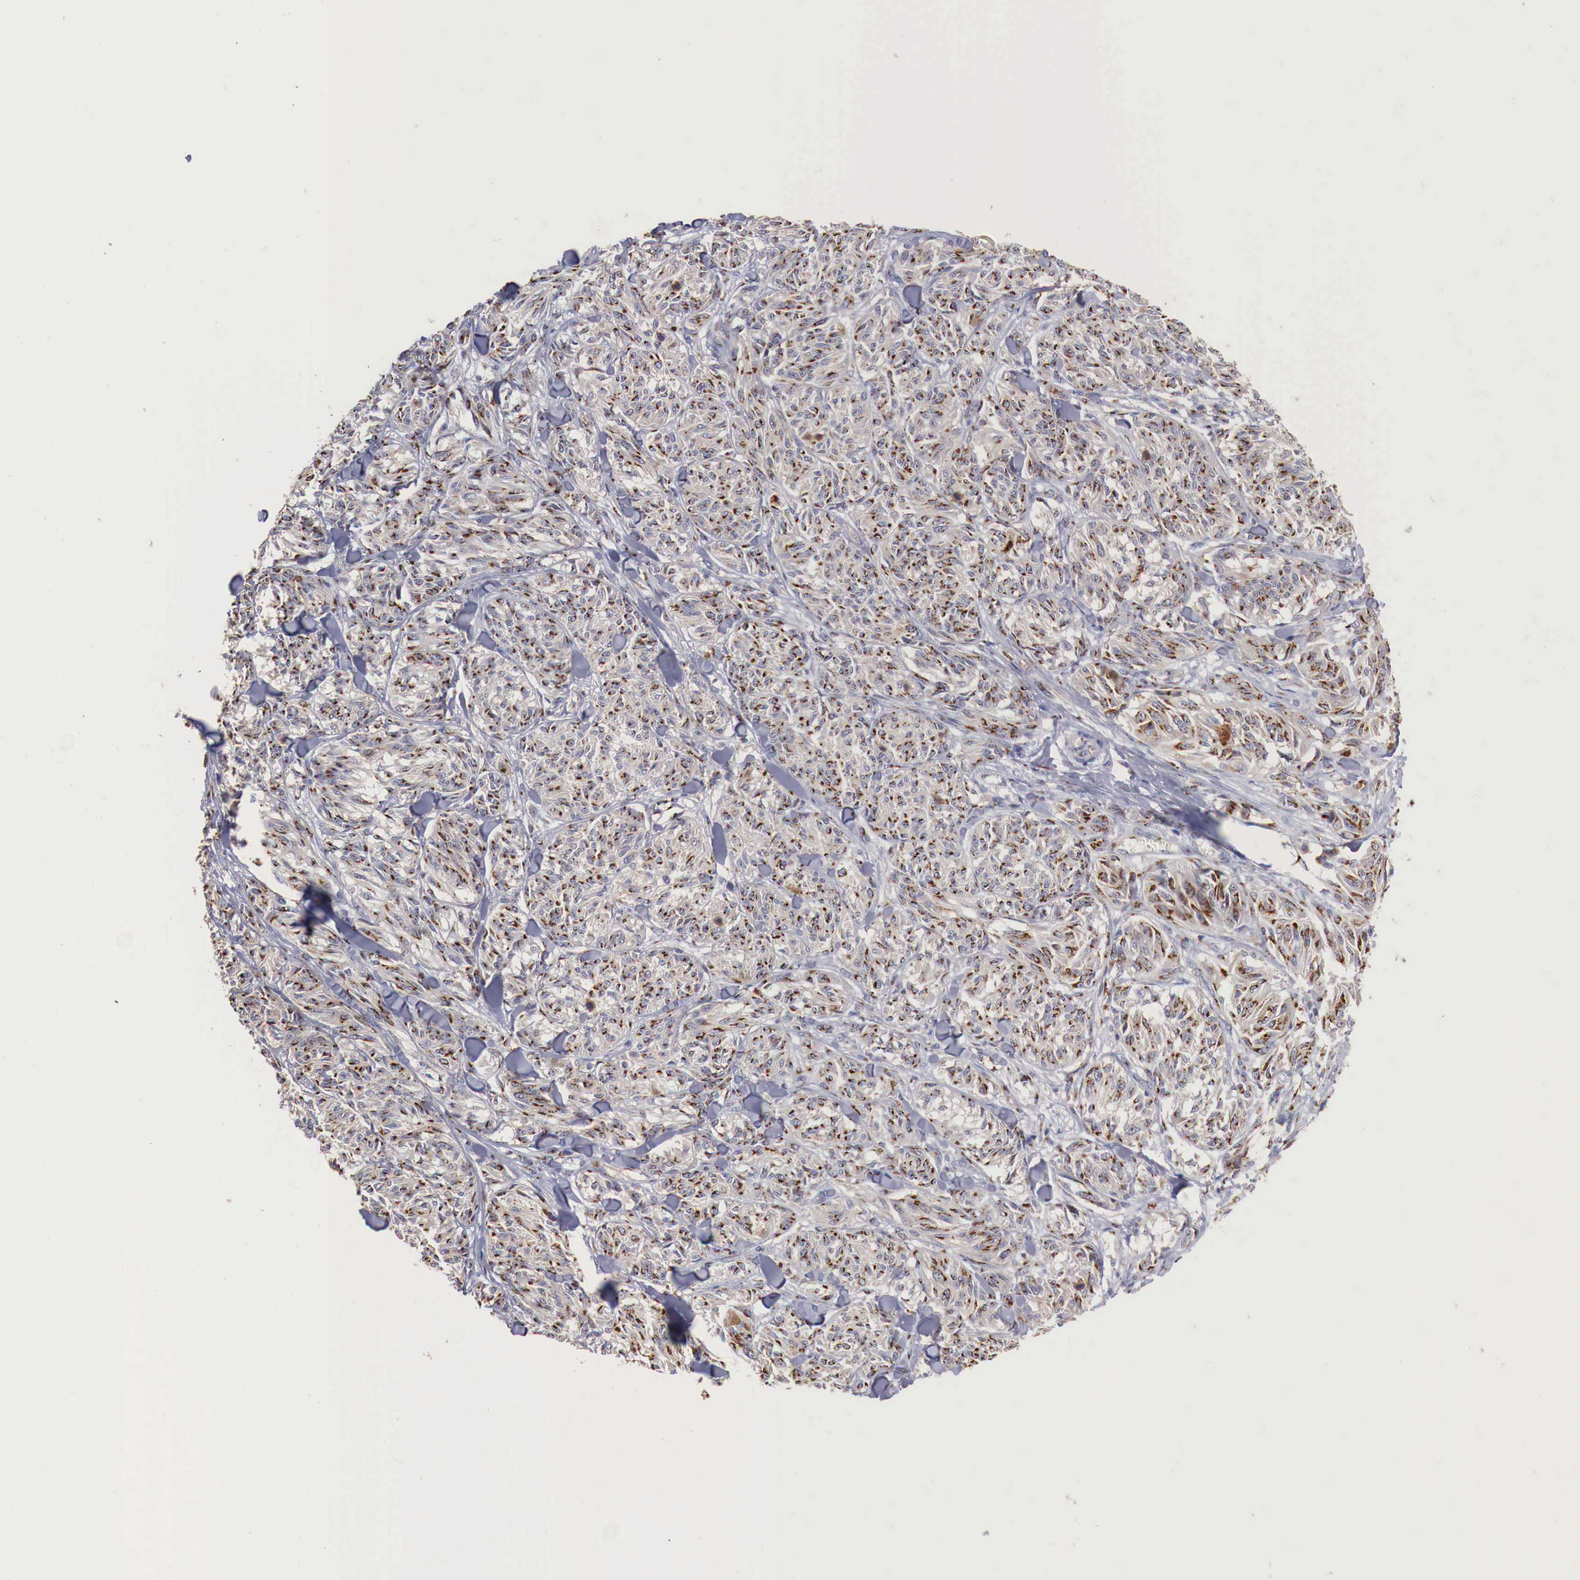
{"staining": {"intensity": "strong", "quantity": ">75%", "location": "cytoplasmic/membranous"}, "tissue": "melanoma", "cell_type": "Tumor cells", "image_type": "cancer", "snomed": [{"axis": "morphology", "description": "Malignant melanoma, NOS"}, {"axis": "topography", "description": "Skin"}], "caption": "Melanoma stained for a protein shows strong cytoplasmic/membranous positivity in tumor cells. Using DAB (3,3'-diaminobenzidine) (brown) and hematoxylin (blue) stains, captured at high magnification using brightfield microscopy.", "gene": "SYAP1", "patient": {"sex": "male", "age": 54}}